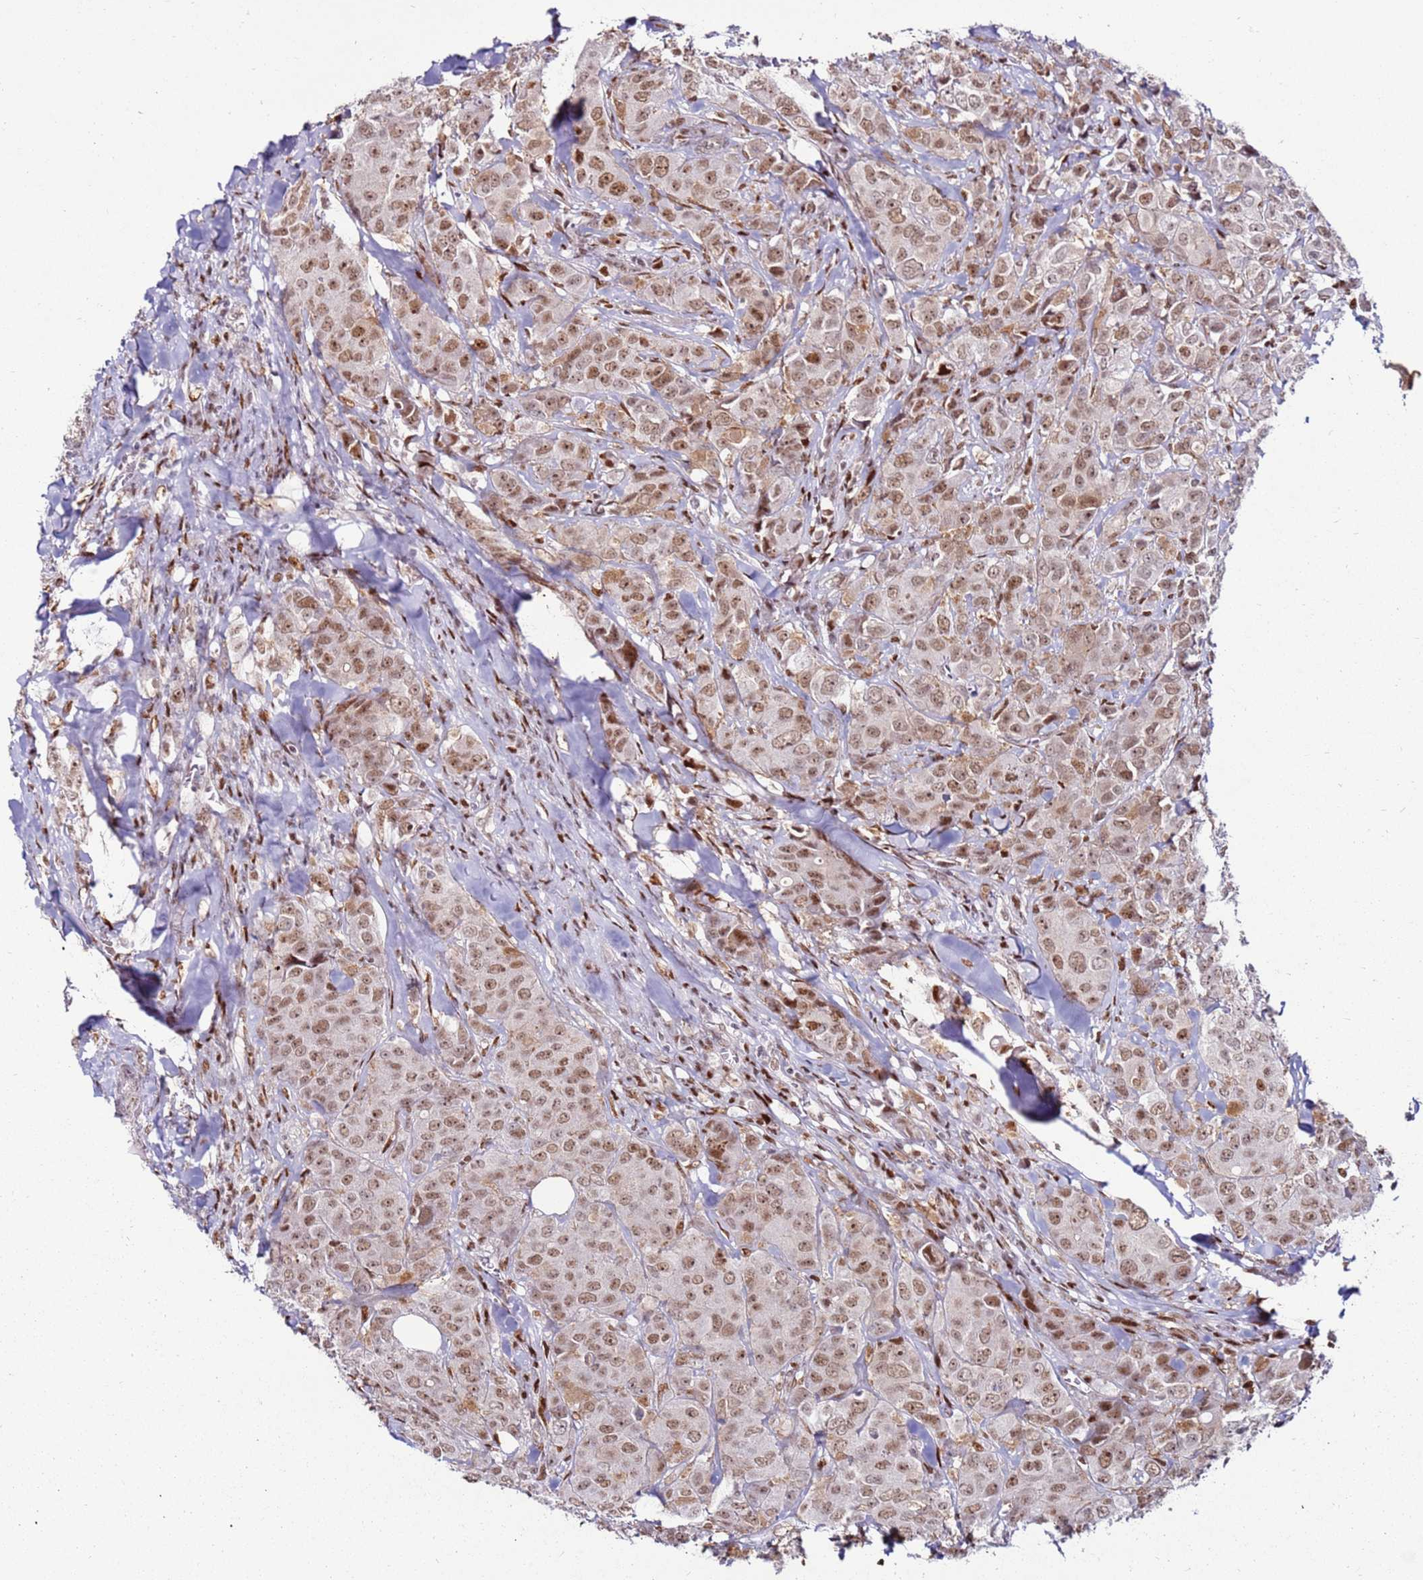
{"staining": {"intensity": "weak", "quantity": ">75%", "location": "nuclear"}, "tissue": "breast cancer", "cell_type": "Tumor cells", "image_type": "cancer", "snomed": [{"axis": "morphology", "description": "Duct carcinoma"}, {"axis": "topography", "description": "Breast"}], "caption": "Protein analysis of breast cancer (infiltrating ductal carcinoma) tissue shows weak nuclear expression in about >75% of tumor cells.", "gene": "KPNA4", "patient": {"sex": "female", "age": 43}}